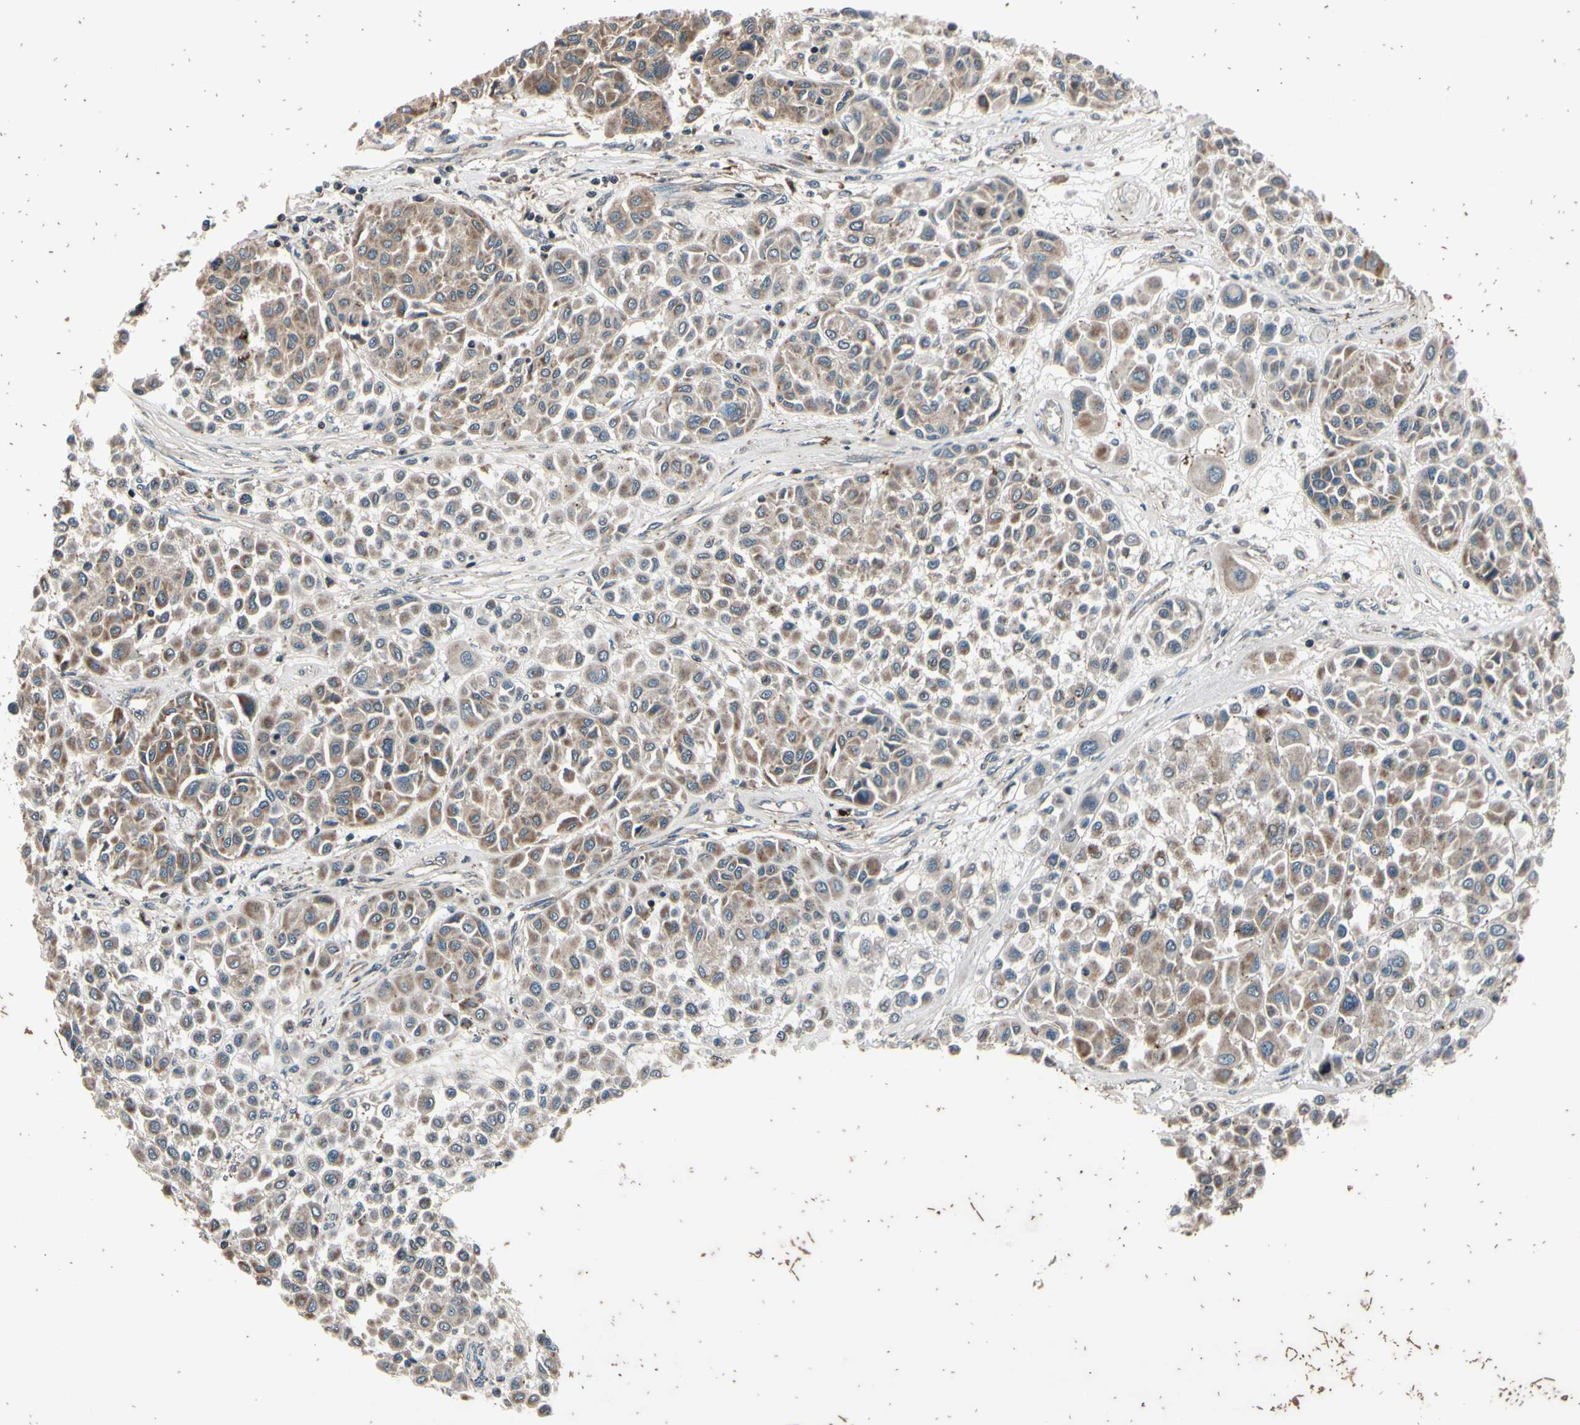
{"staining": {"intensity": "moderate", "quantity": "25%-75%", "location": "cytoplasmic/membranous"}, "tissue": "melanoma", "cell_type": "Tumor cells", "image_type": "cancer", "snomed": [{"axis": "morphology", "description": "Malignant melanoma, Metastatic site"}, {"axis": "topography", "description": "Soft tissue"}], "caption": "Immunohistochemical staining of malignant melanoma (metastatic site) shows medium levels of moderate cytoplasmic/membranous expression in about 25%-75% of tumor cells.", "gene": "MBTPS2", "patient": {"sex": "male", "age": 41}}